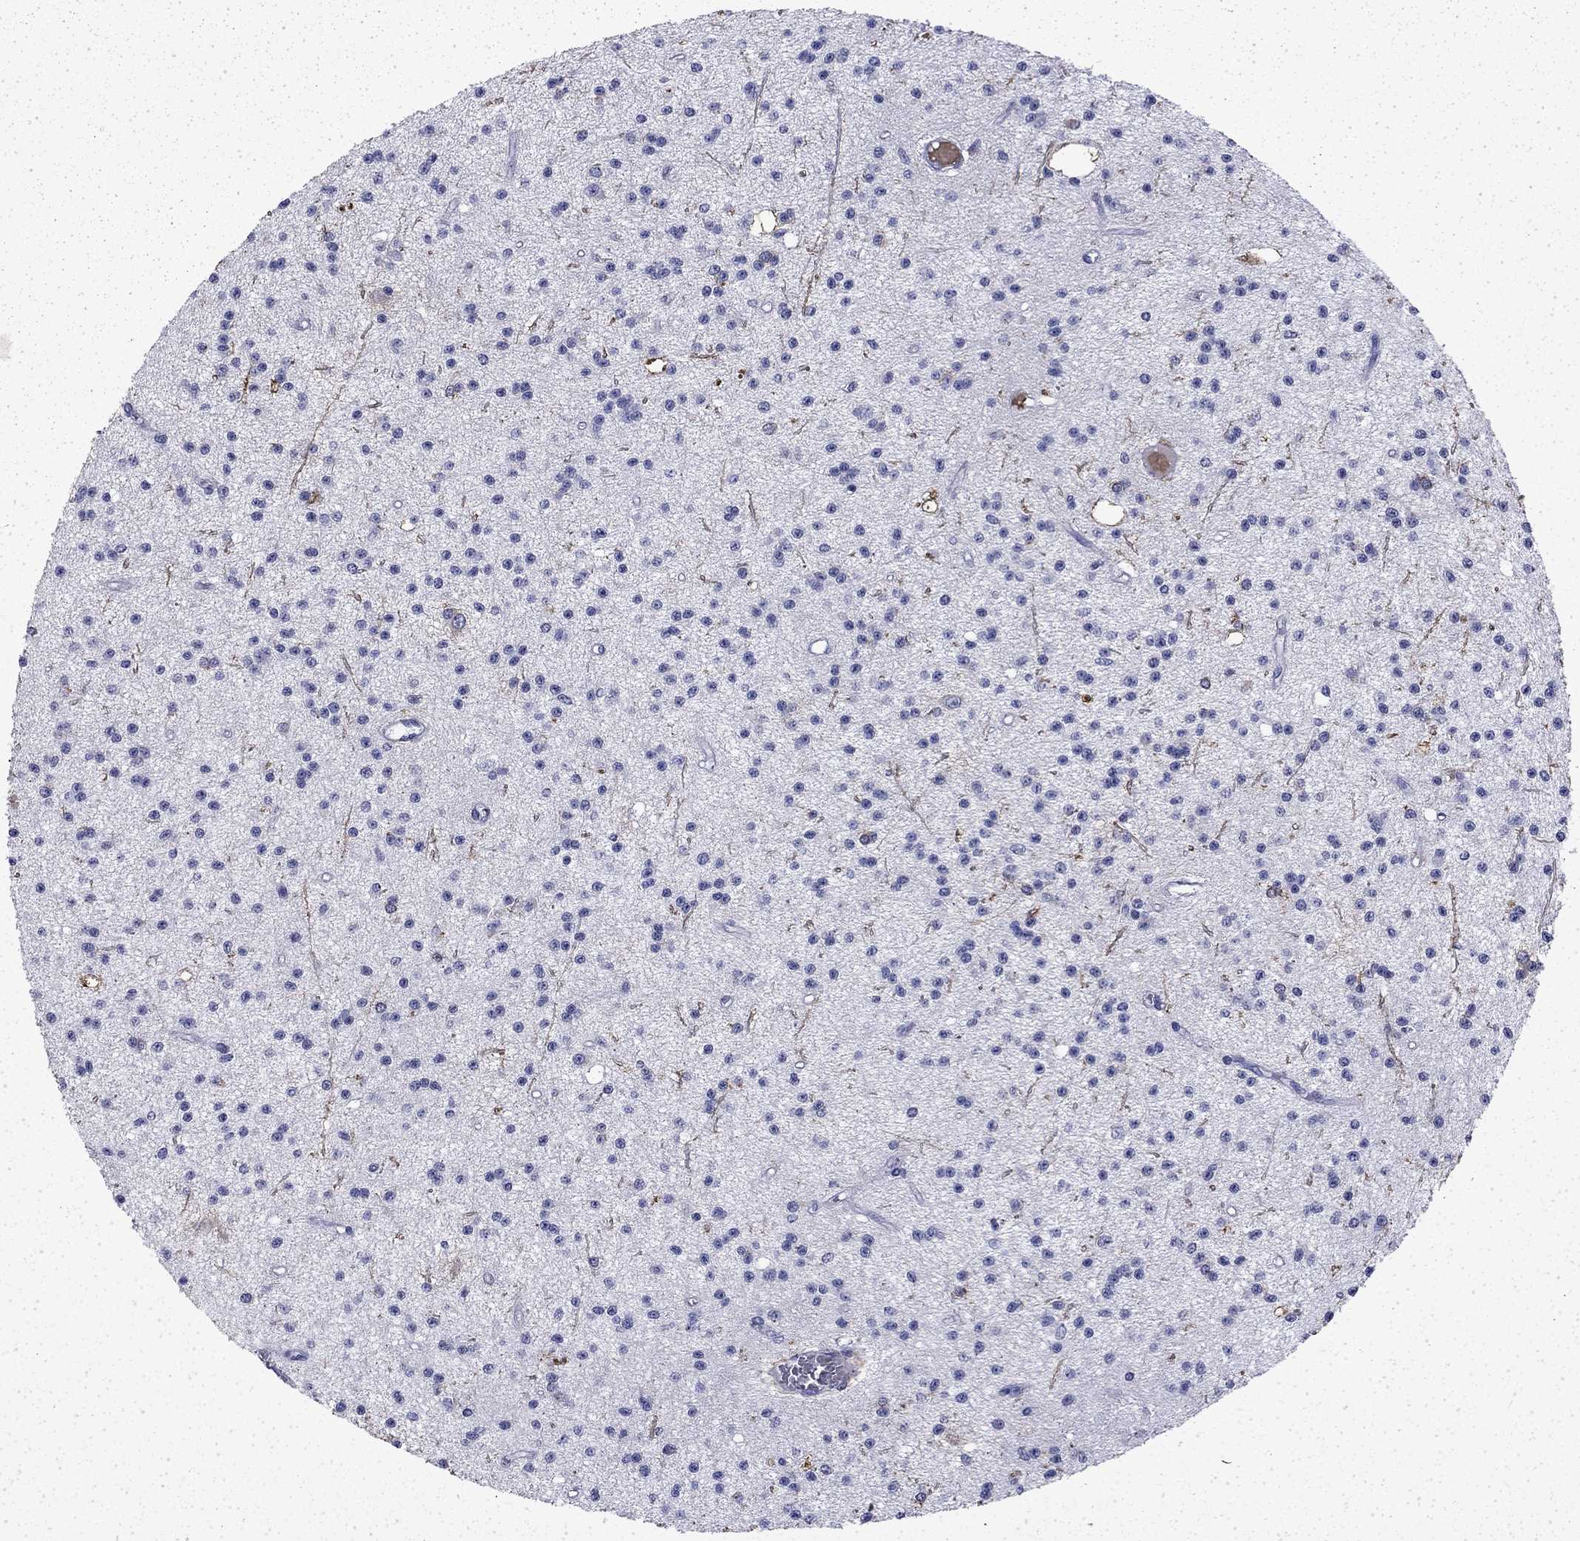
{"staining": {"intensity": "negative", "quantity": "none", "location": "none"}, "tissue": "glioma", "cell_type": "Tumor cells", "image_type": "cancer", "snomed": [{"axis": "morphology", "description": "Glioma, malignant, Low grade"}, {"axis": "topography", "description": "Brain"}], "caption": "An image of human glioma is negative for staining in tumor cells. Brightfield microscopy of immunohistochemistry stained with DAB (brown) and hematoxylin (blue), captured at high magnification.", "gene": "ENPP6", "patient": {"sex": "male", "age": 27}}